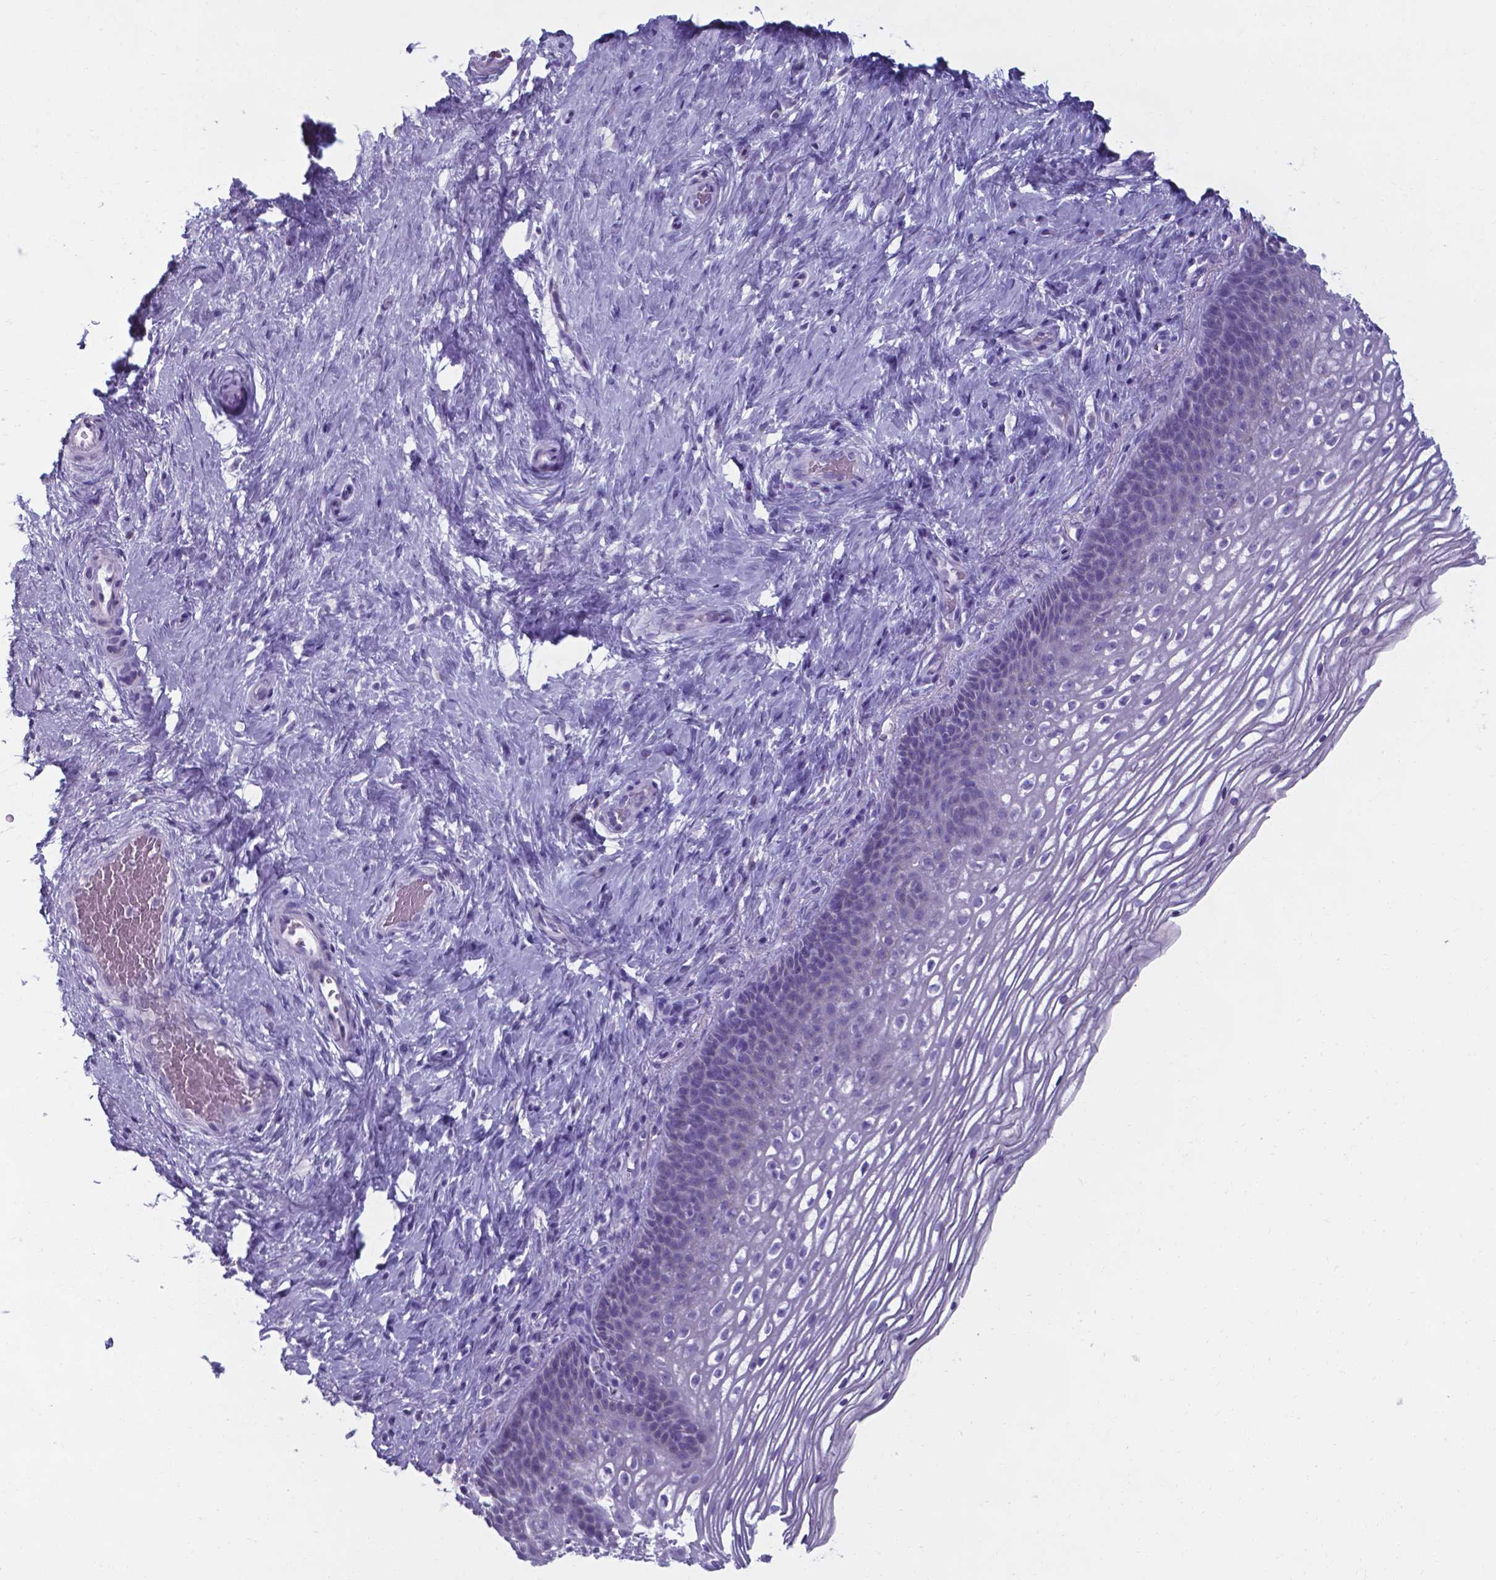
{"staining": {"intensity": "negative", "quantity": "none", "location": "none"}, "tissue": "cervix", "cell_type": "Glandular cells", "image_type": "normal", "snomed": [{"axis": "morphology", "description": "Normal tissue, NOS"}, {"axis": "topography", "description": "Cervix"}], "caption": "IHC micrograph of normal cervix: cervix stained with DAB (3,3'-diaminobenzidine) shows no significant protein positivity in glandular cells. (Immunohistochemistry (ihc), brightfield microscopy, high magnification).", "gene": "AP5B1", "patient": {"sex": "female", "age": 34}}